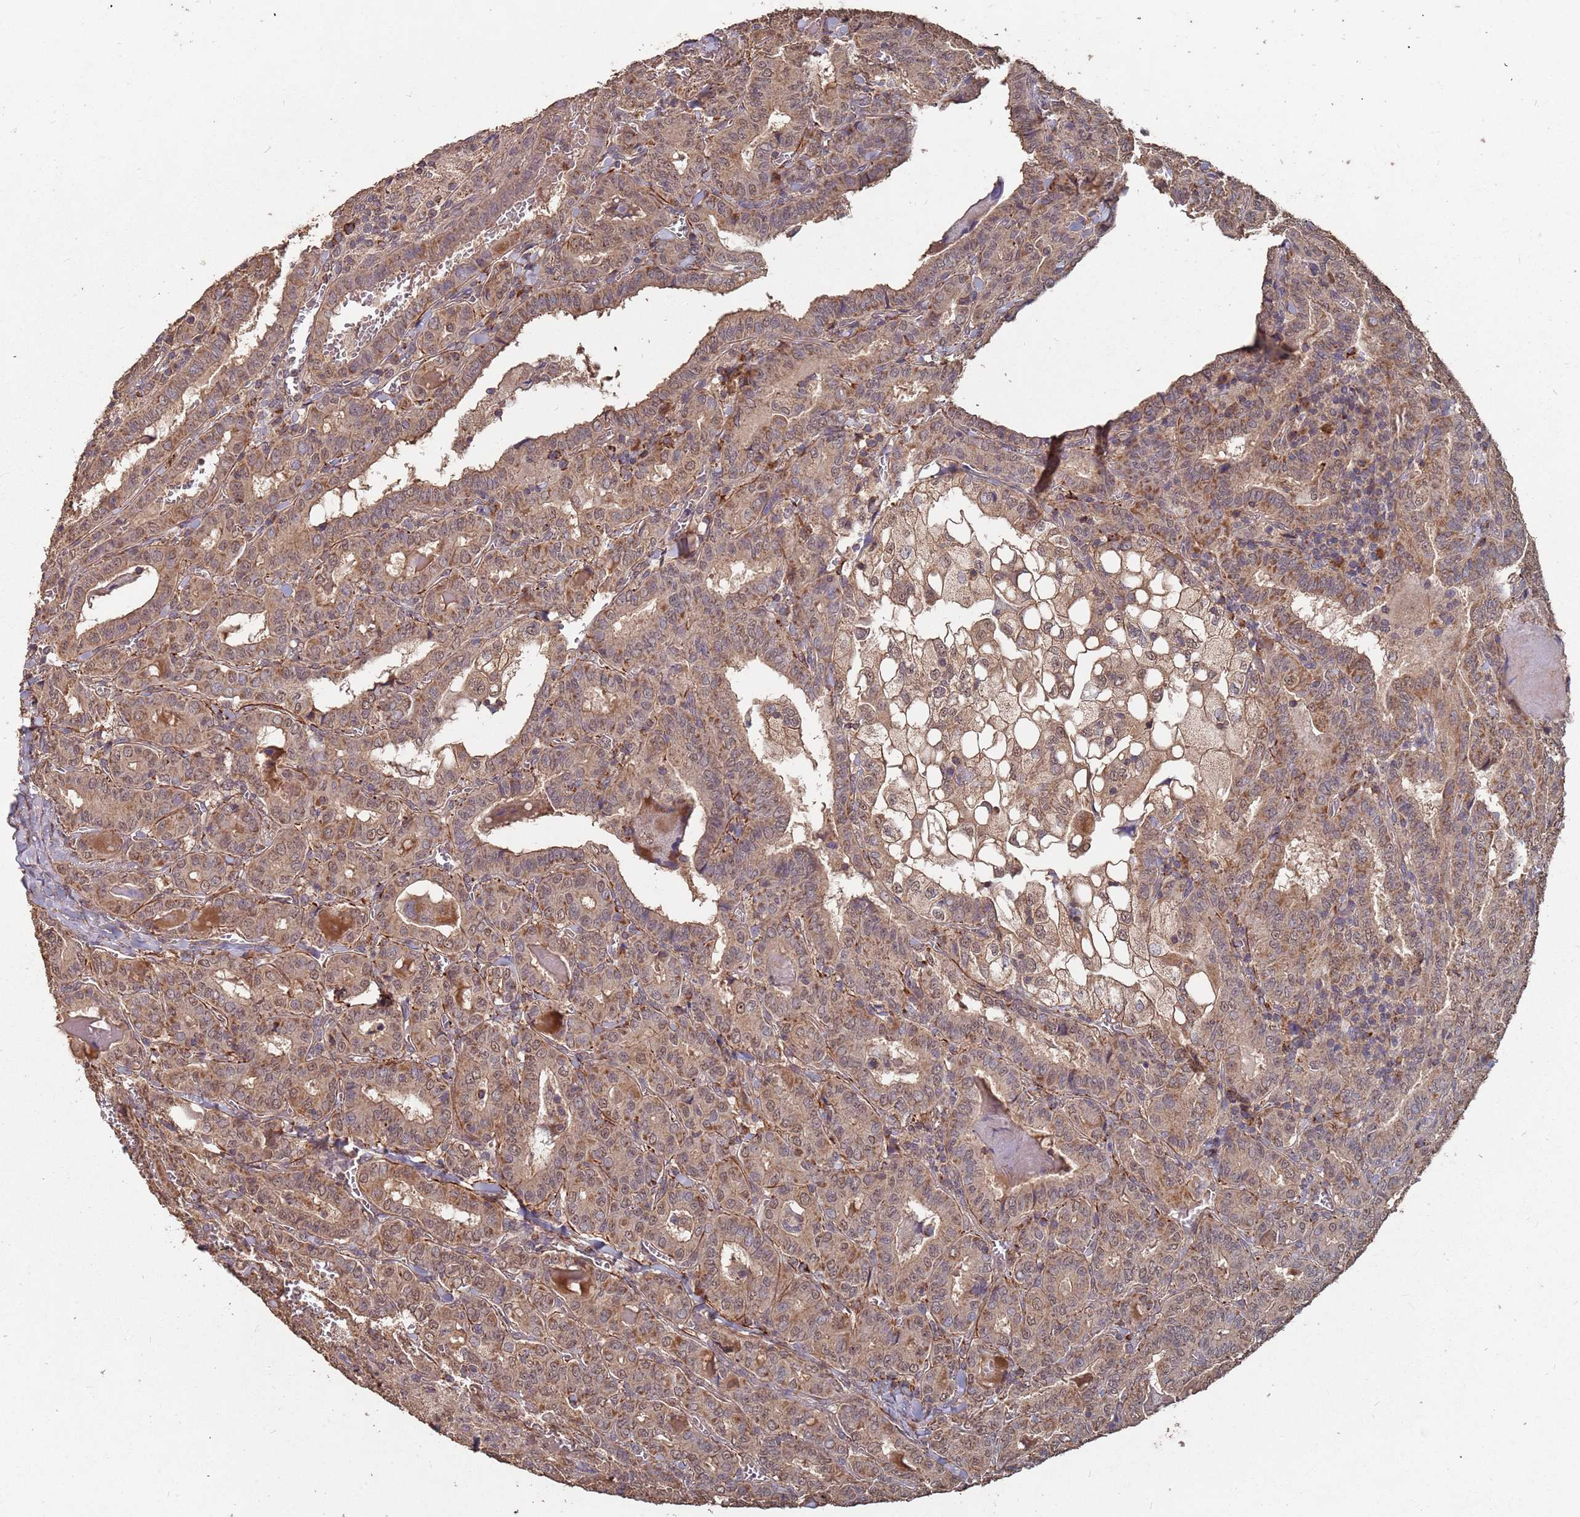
{"staining": {"intensity": "moderate", "quantity": ">75%", "location": "cytoplasmic/membranous"}, "tissue": "thyroid cancer", "cell_type": "Tumor cells", "image_type": "cancer", "snomed": [{"axis": "morphology", "description": "Papillary adenocarcinoma, NOS"}, {"axis": "topography", "description": "Thyroid gland"}], "caption": "Thyroid cancer stained for a protein (brown) demonstrates moderate cytoplasmic/membranous positive staining in approximately >75% of tumor cells.", "gene": "PRORP", "patient": {"sex": "female", "age": 72}}